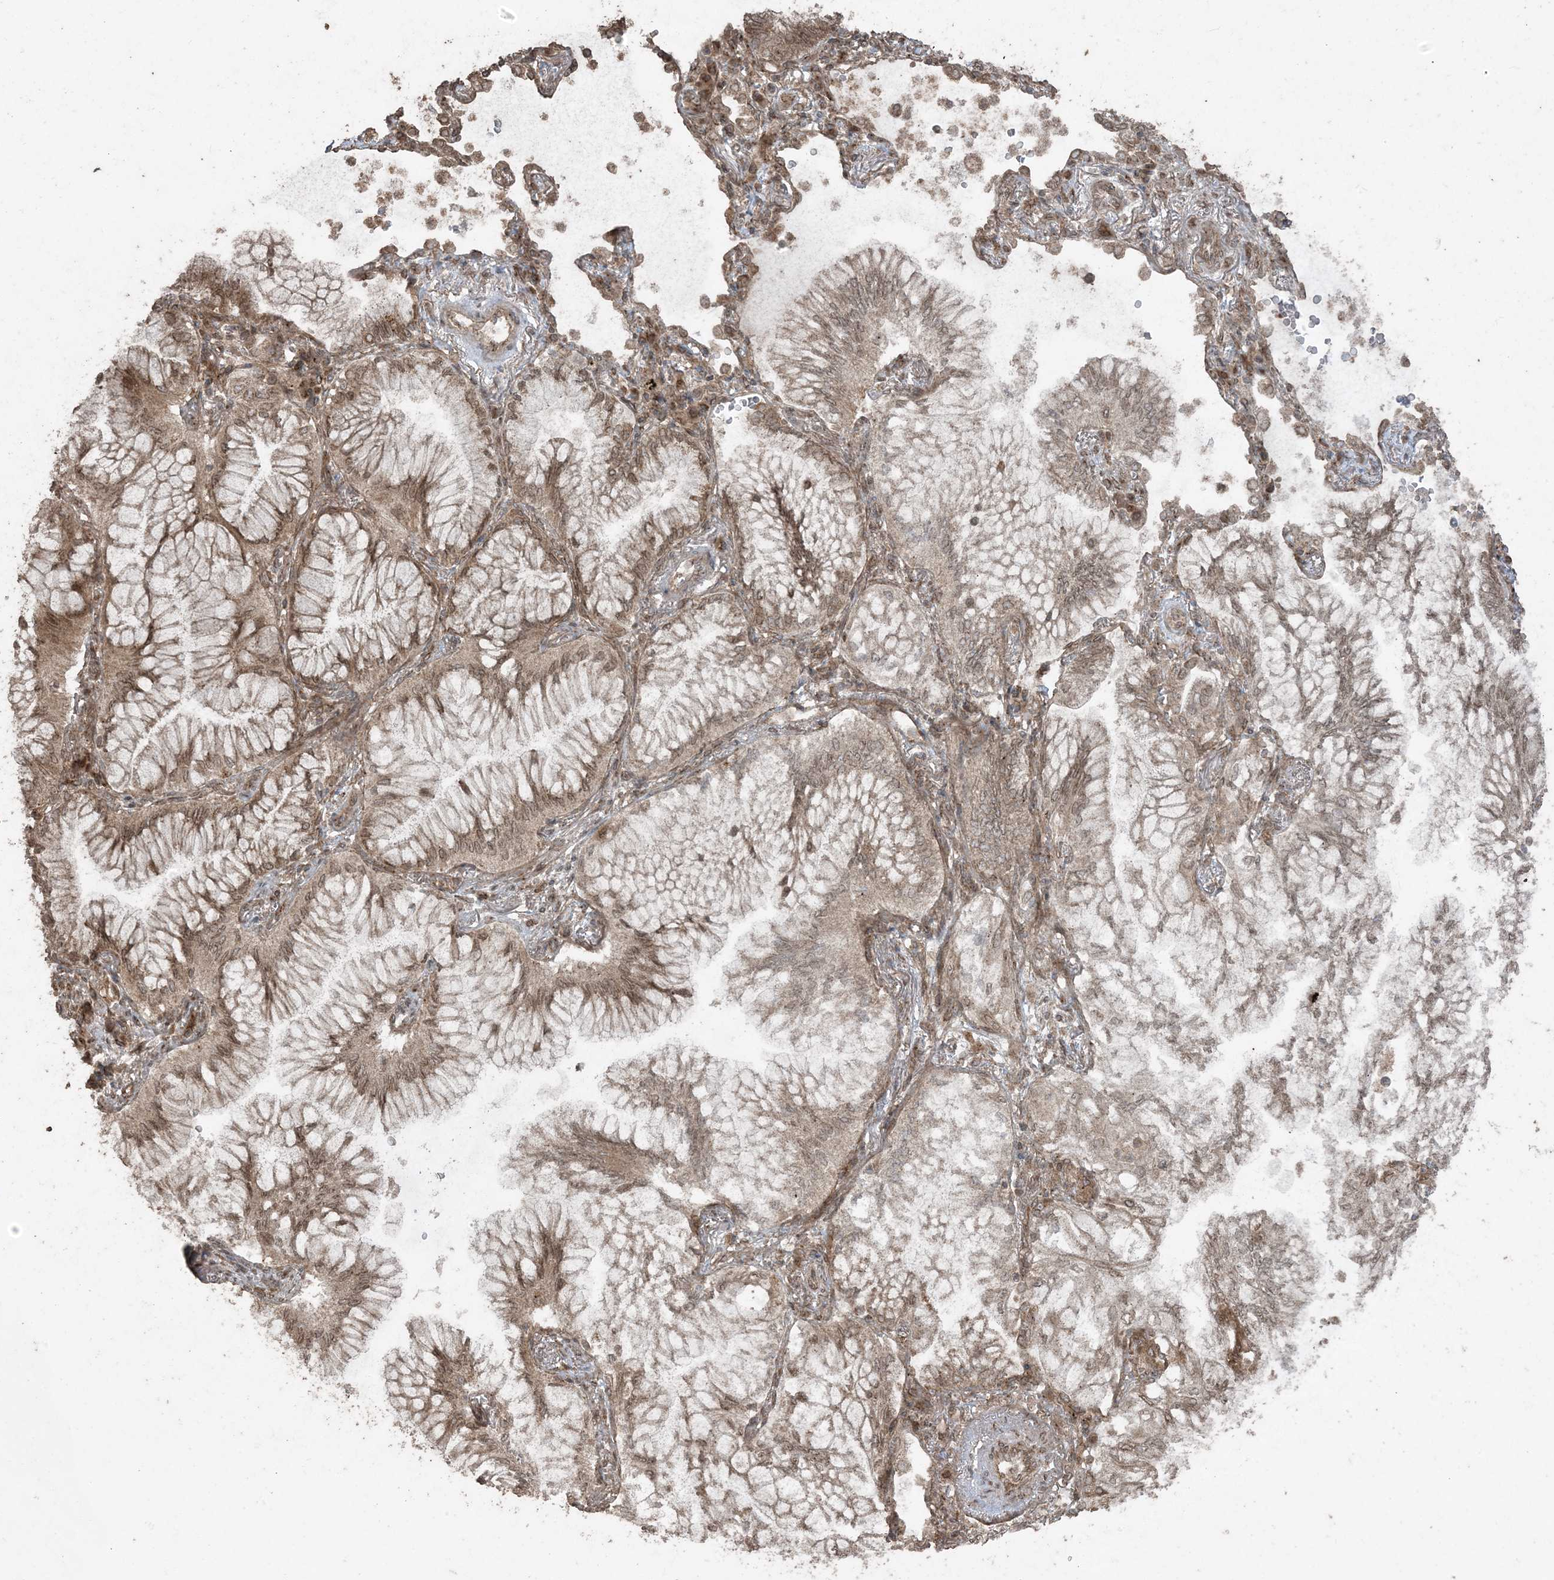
{"staining": {"intensity": "moderate", "quantity": ">75%", "location": "cytoplasmic/membranous,nuclear"}, "tissue": "lung cancer", "cell_type": "Tumor cells", "image_type": "cancer", "snomed": [{"axis": "morphology", "description": "Adenocarcinoma, NOS"}, {"axis": "topography", "description": "Lung"}], "caption": "Lung cancer (adenocarcinoma) was stained to show a protein in brown. There is medium levels of moderate cytoplasmic/membranous and nuclear positivity in approximately >75% of tumor cells. The staining was performed using DAB to visualize the protein expression in brown, while the nuclei were stained in blue with hematoxylin (Magnification: 20x).", "gene": "DDX19B", "patient": {"sex": "female", "age": 70}}